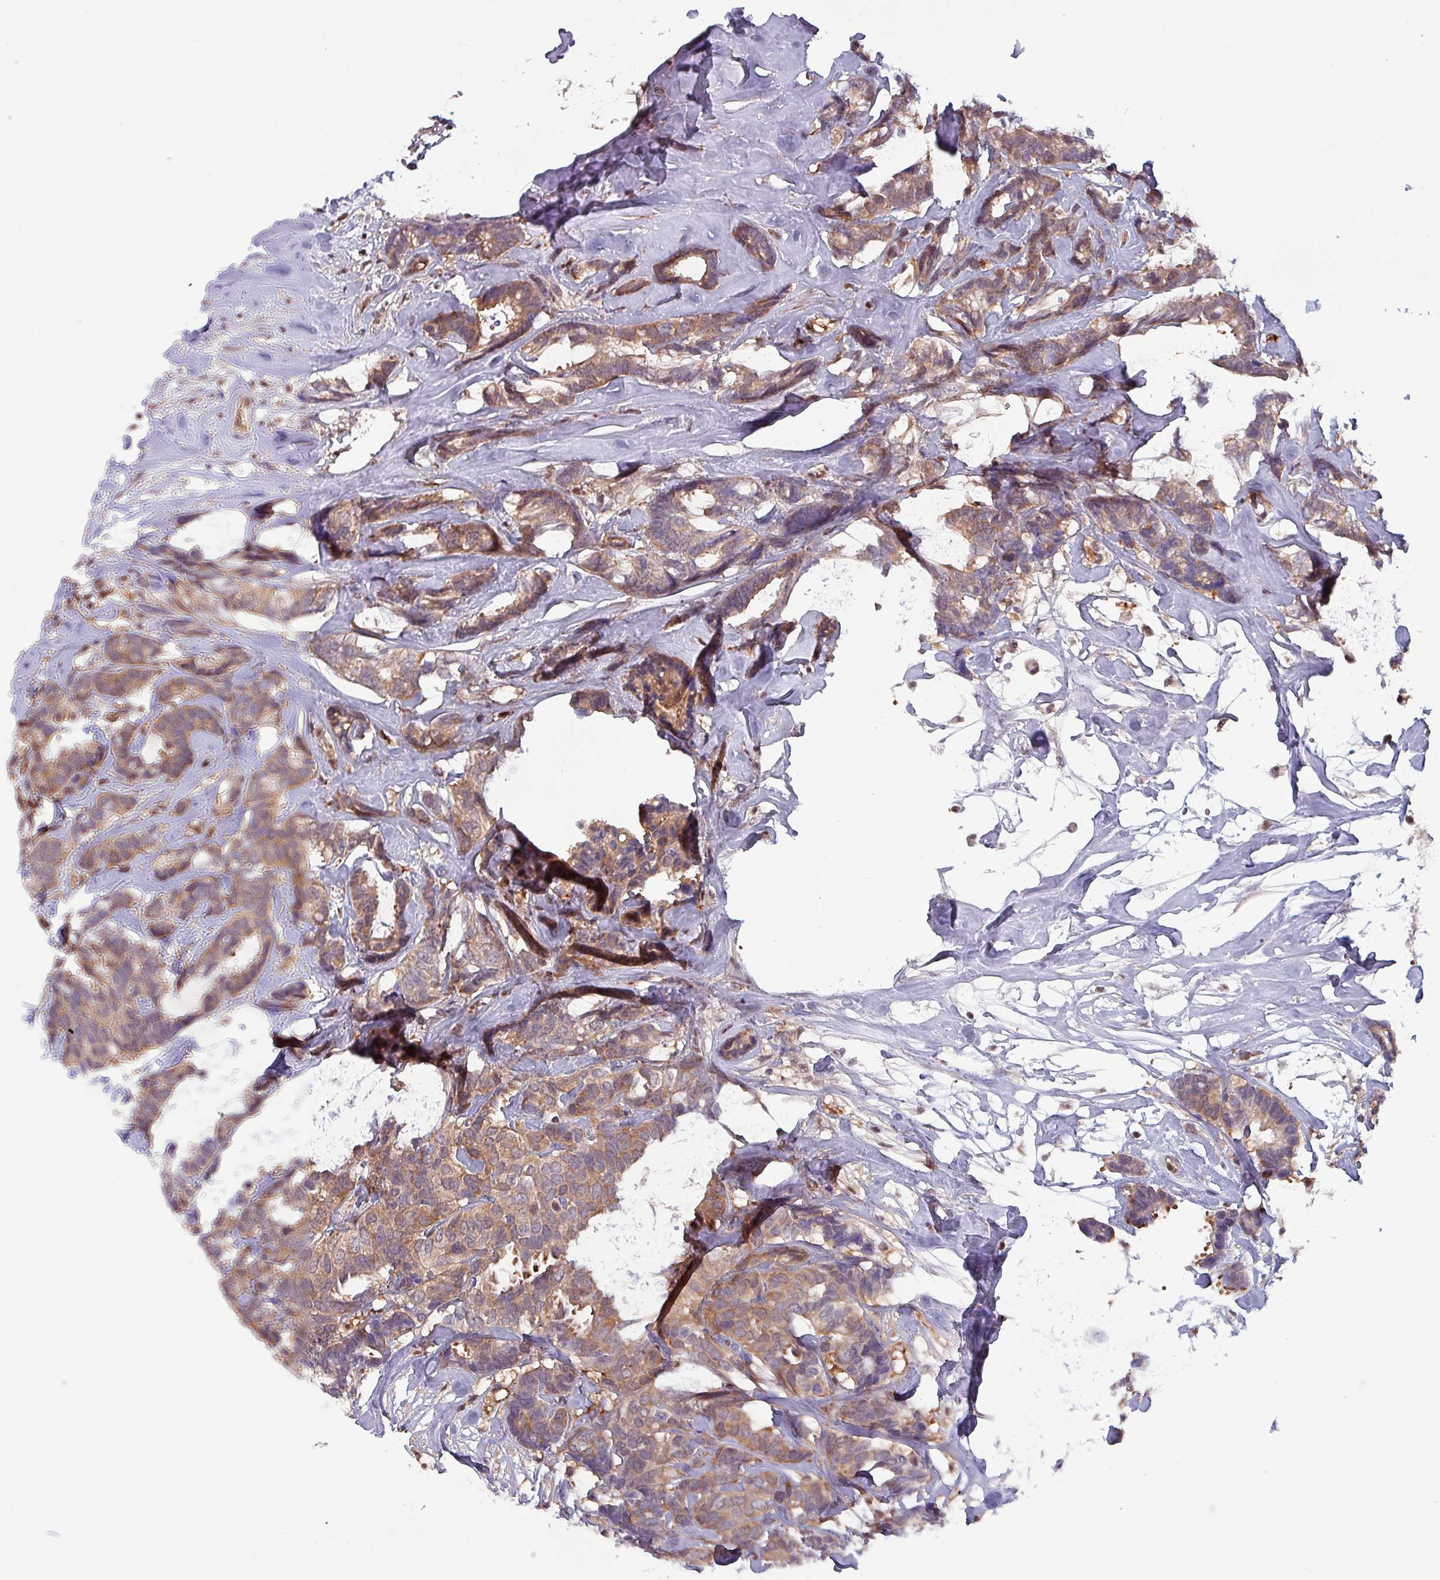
{"staining": {"intensity": "moderate", "quantity": ">75%", "location": "cytoplasmic/membranous,nuclear"}, "tissue": "breast cancer", "cell_type": "Tumor cells", "image_type": "cancer", "snomed": [{"axis": "morphology", "description": "Duct carcinoma"}, {"axis": "topography", "description": "Breast"}], "caption": "Protein expression analysis of breast cancer shows moderate cytoplasmic/membranous and nuclear staining in about >75% of tumor cells.", "gene": "PSMB8", "patient": {"sex": "female", "age": 87}}